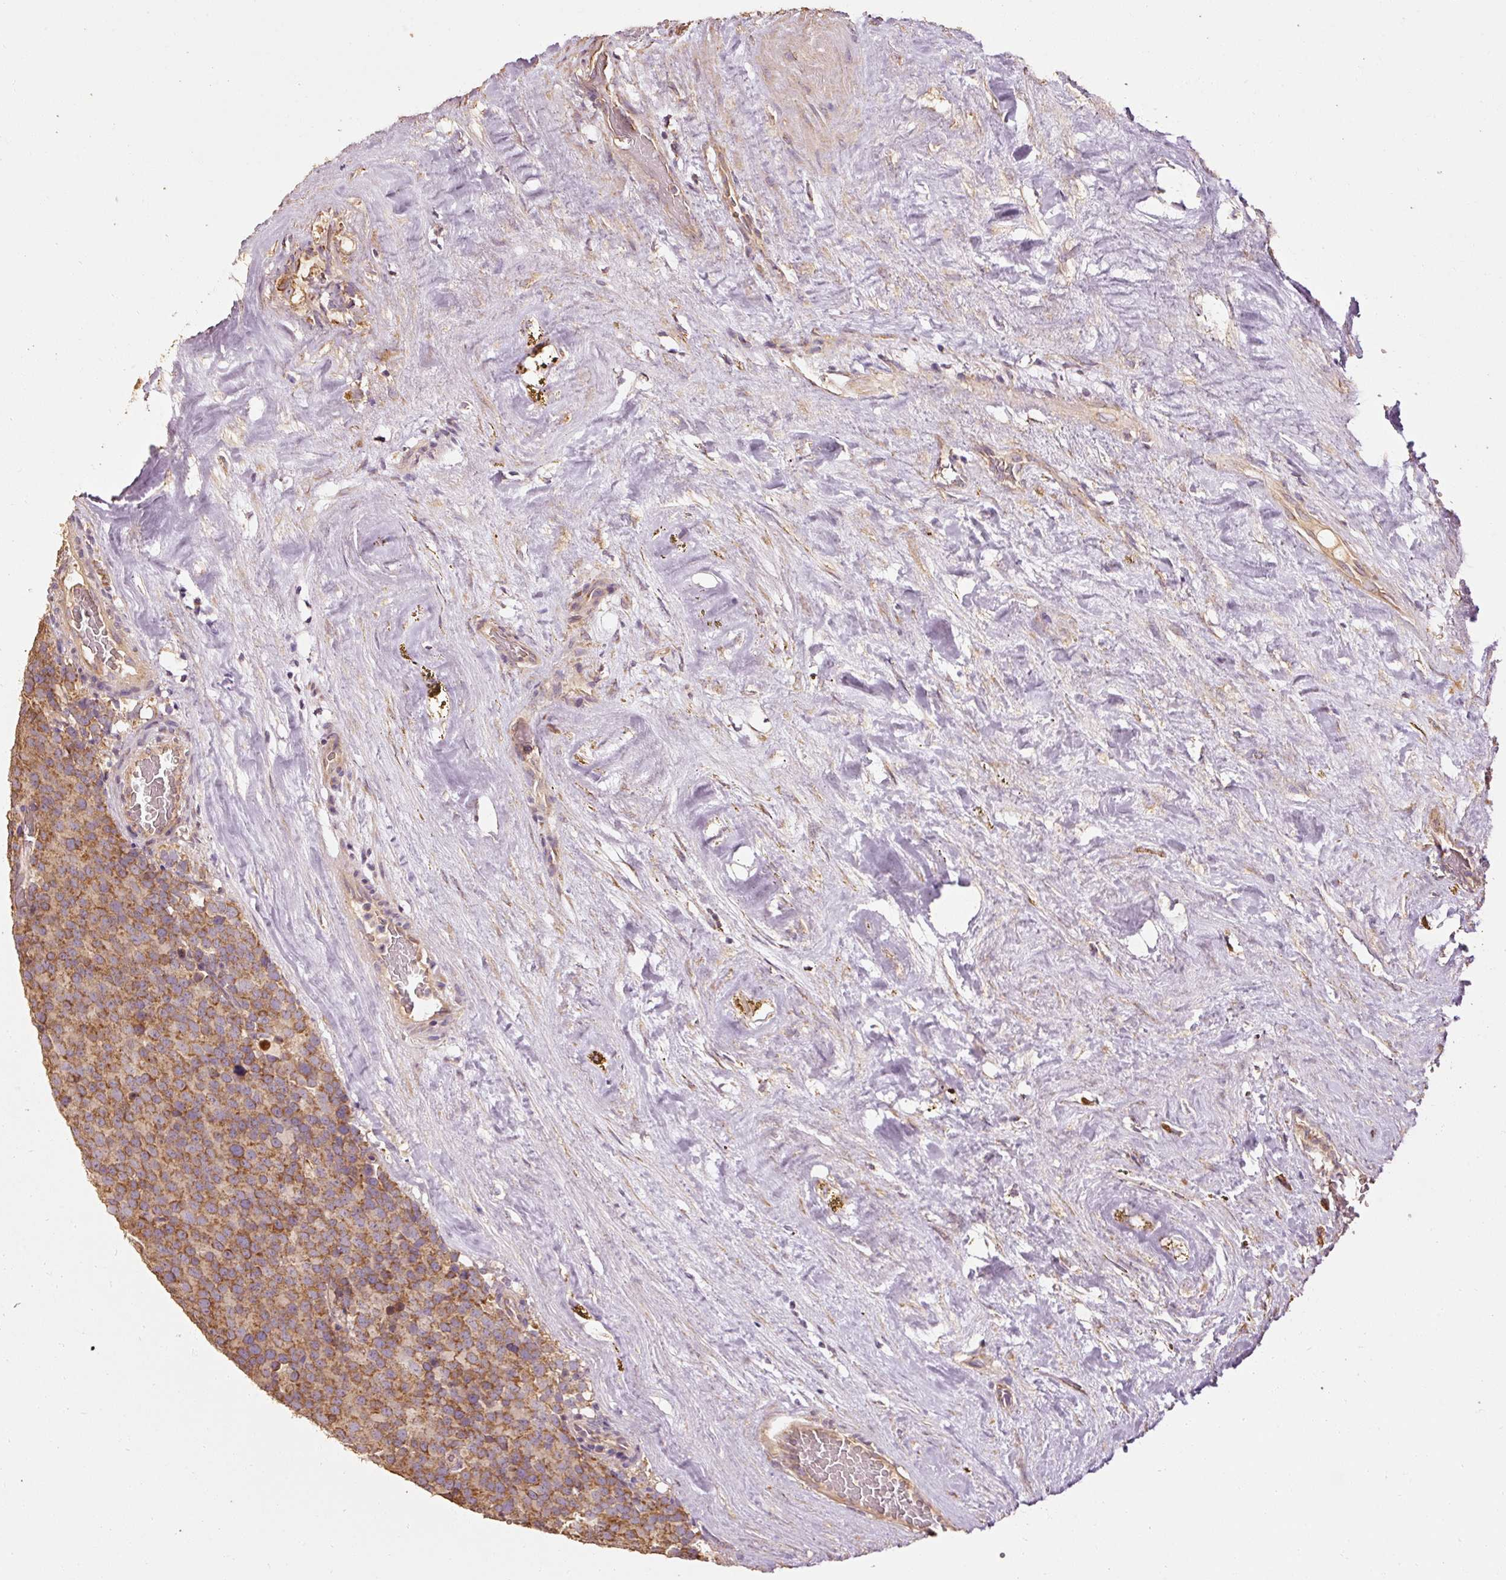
{"staining": {"intensity": "moderate", "quantity": ">75%", "location": "cytoplasmic/membranous"}, "tissue": "testis cancer", "cell_type": "Tumor cells", "image_type": "cancer", "snomed": [{"axis": "morphology", "description": "Seminoma, NOS"}, {"axis": "topography", "description": "Testis"}], "caption": "IHC staining of testis seminoma, which shows medium levels of moderate cytoplasmic/membranous staining in approximately >75% of tumor cells indicating moderate cytoplasmic/membranous protein expression. The staining was performed using DAB (3,3'-diaminobenzidine) (brown) for protein detection and nuclei were counterstained in hematoxylin (blue).", "gene": "EFHC1", "patient": {"sex": "male", "age": 71}}